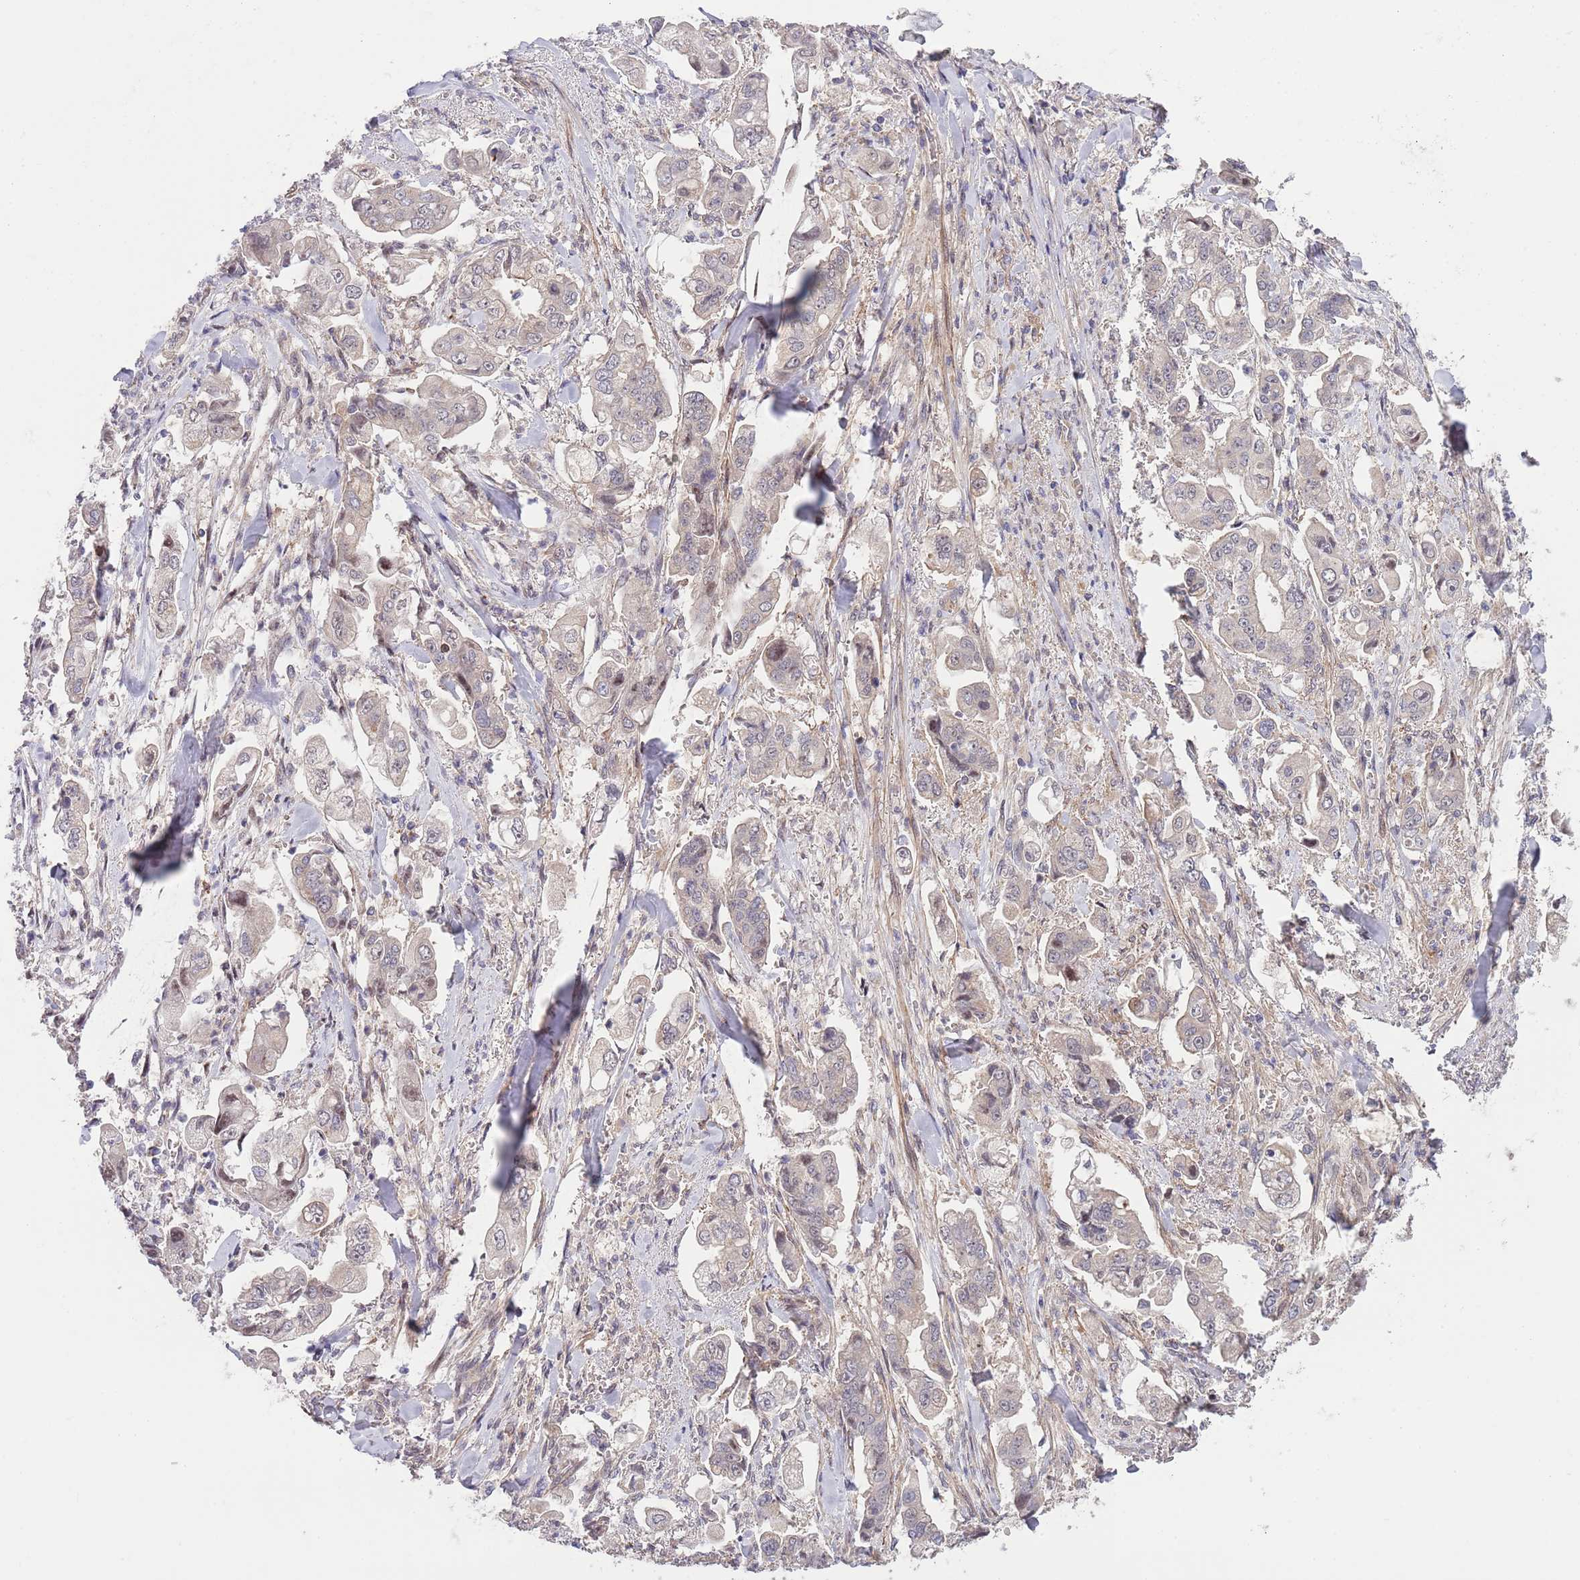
{"staining": {"intensity": "weak", "quantity": "25%-75%", "location": "cytoplasmic/membranous,nuclear"}, "tissue": "stomach cancer", "cell_type": "Tumor cells", "image_type": "cancer", "snomed": [{"axis": "morphology", "description": "Adenocarcinoma, NOS"}, {"axis": "topography", "description": "Stomach"}], "caption": "DAB immunohistochemical staining of stomach cancer (adenocarcinoma) exhibits weak cytoplasmic/membranous and nuclear protein staining in approximately 25%-75% of tumor cells.", "gene": "PRR16", "patient": {"sex": "male", "age": 62}}